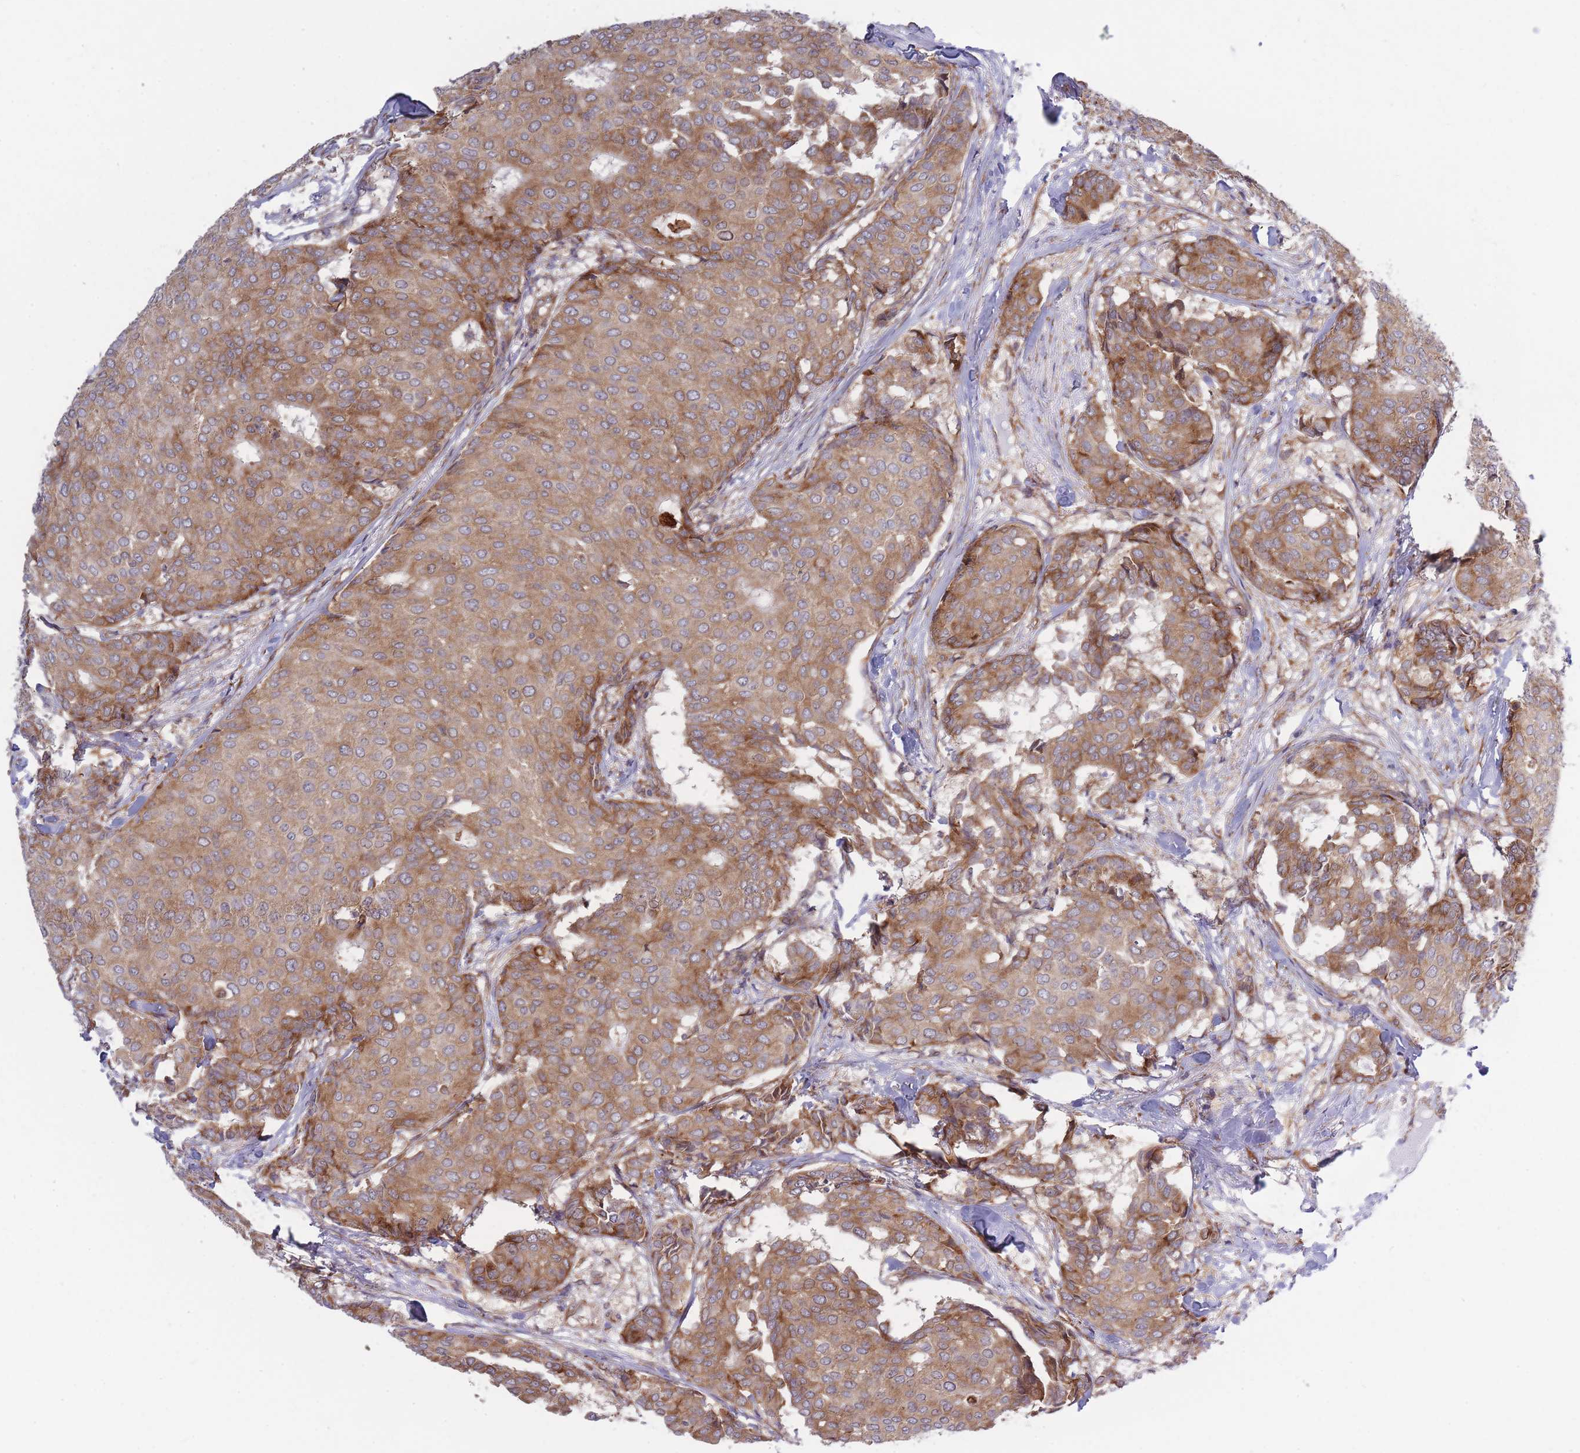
{"staining": {"intensity": "strong", "quantity": ">75%", "location": "cytoplasmic/membranous"}, "tissue": "breast cancer", "cell_type": "Tumor cells", "image_type": "cancer", "snomed": [{"axis": "morphology", "description": "Duct carcinoma"}, {"axis": "topography", "description": "Breast"}], "caption": "Immunohistochemical staining of breast intraductal carcinoma exhibits high levels of strong cytoplasmic/membranous protein expression in about >75% of tumor cells. (Brightfield microscopy of DAB IHC at high magnification).", "gene": "CCDC124", "patient": {"sex": "female", "age": 75}}